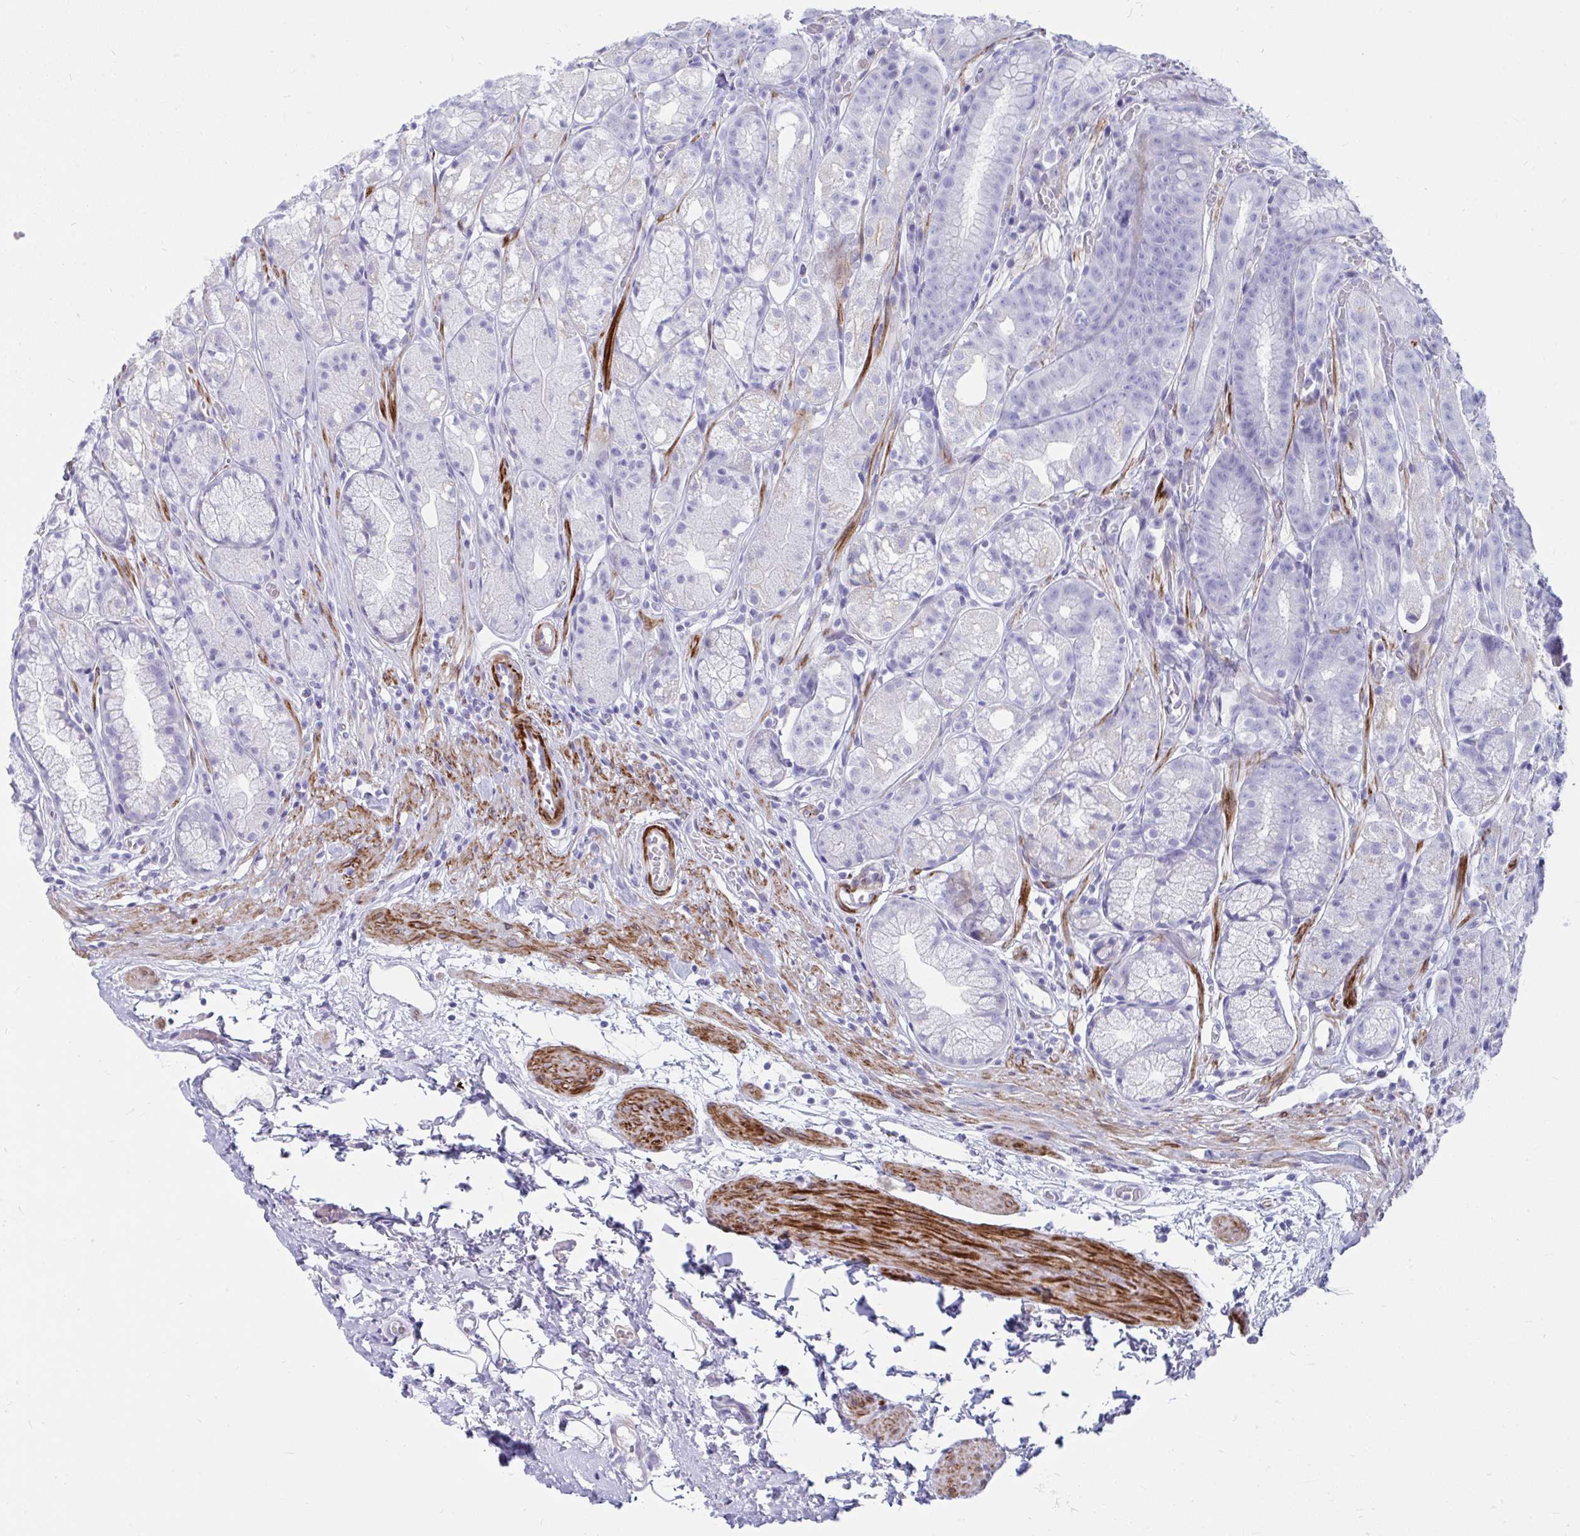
{"staining": {"intensity": "negative", "quantity": "none", "location": "none"}, "tissue": "stomach", "cell_type": "Glandular cells", "image_type": "normal", "snomed": [{"axis": "morphology", "description": "Normal tissue, NOS"}, {"axis": "topography", "description": "Smooth muscle"}, {"axis": "topography", "description": "Stomach"}], "caption": "DAB immunohistochemical staining of normal stomach exhibits no significant expression in glandular cells. Nuclei are stained in blue.", "gene": "GRXCR2", "patient": {"sex": "male", "age": 70}}